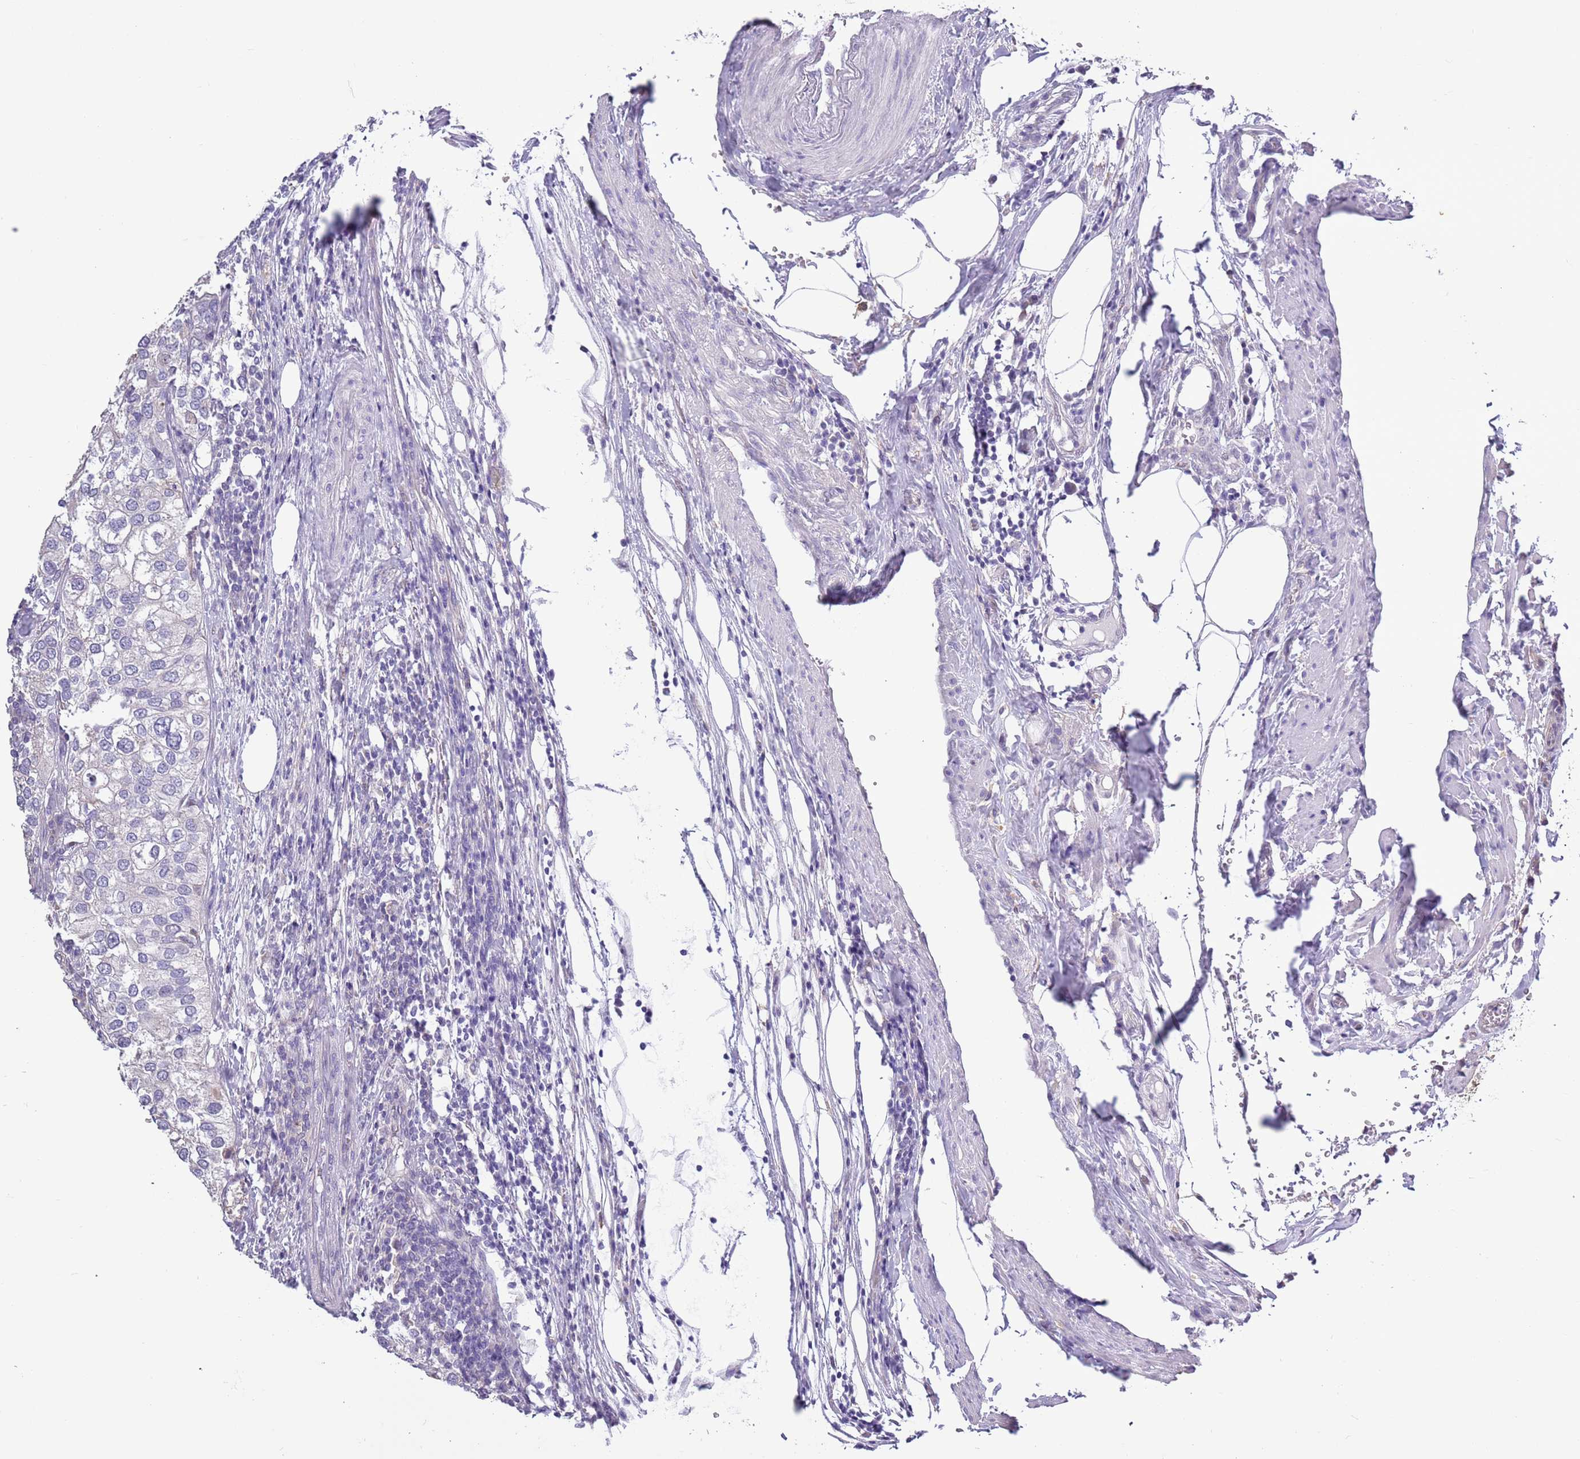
{"staining": {"intensity": "negative", "quantity": "none", "location": "none"}, "tissue": "urothelial cancer", "cell_type": "Tumor cells", "image_type": "cancer", "snomed": [{"axis": "morphology", "description": "Urothelial carcinoma, High grade"}, {"axis": "topography", "description": "Urinary bladder"}], "caption": "DAB immunohistochemical staining of urothelial cancer shows no significant staining in tumor cells. (Brightfield microscopy of DAB immunohistochemistry (IHC) at high magnification).", "gene": "CAPN9", "patient": {"sex": "male", "age": 64}}